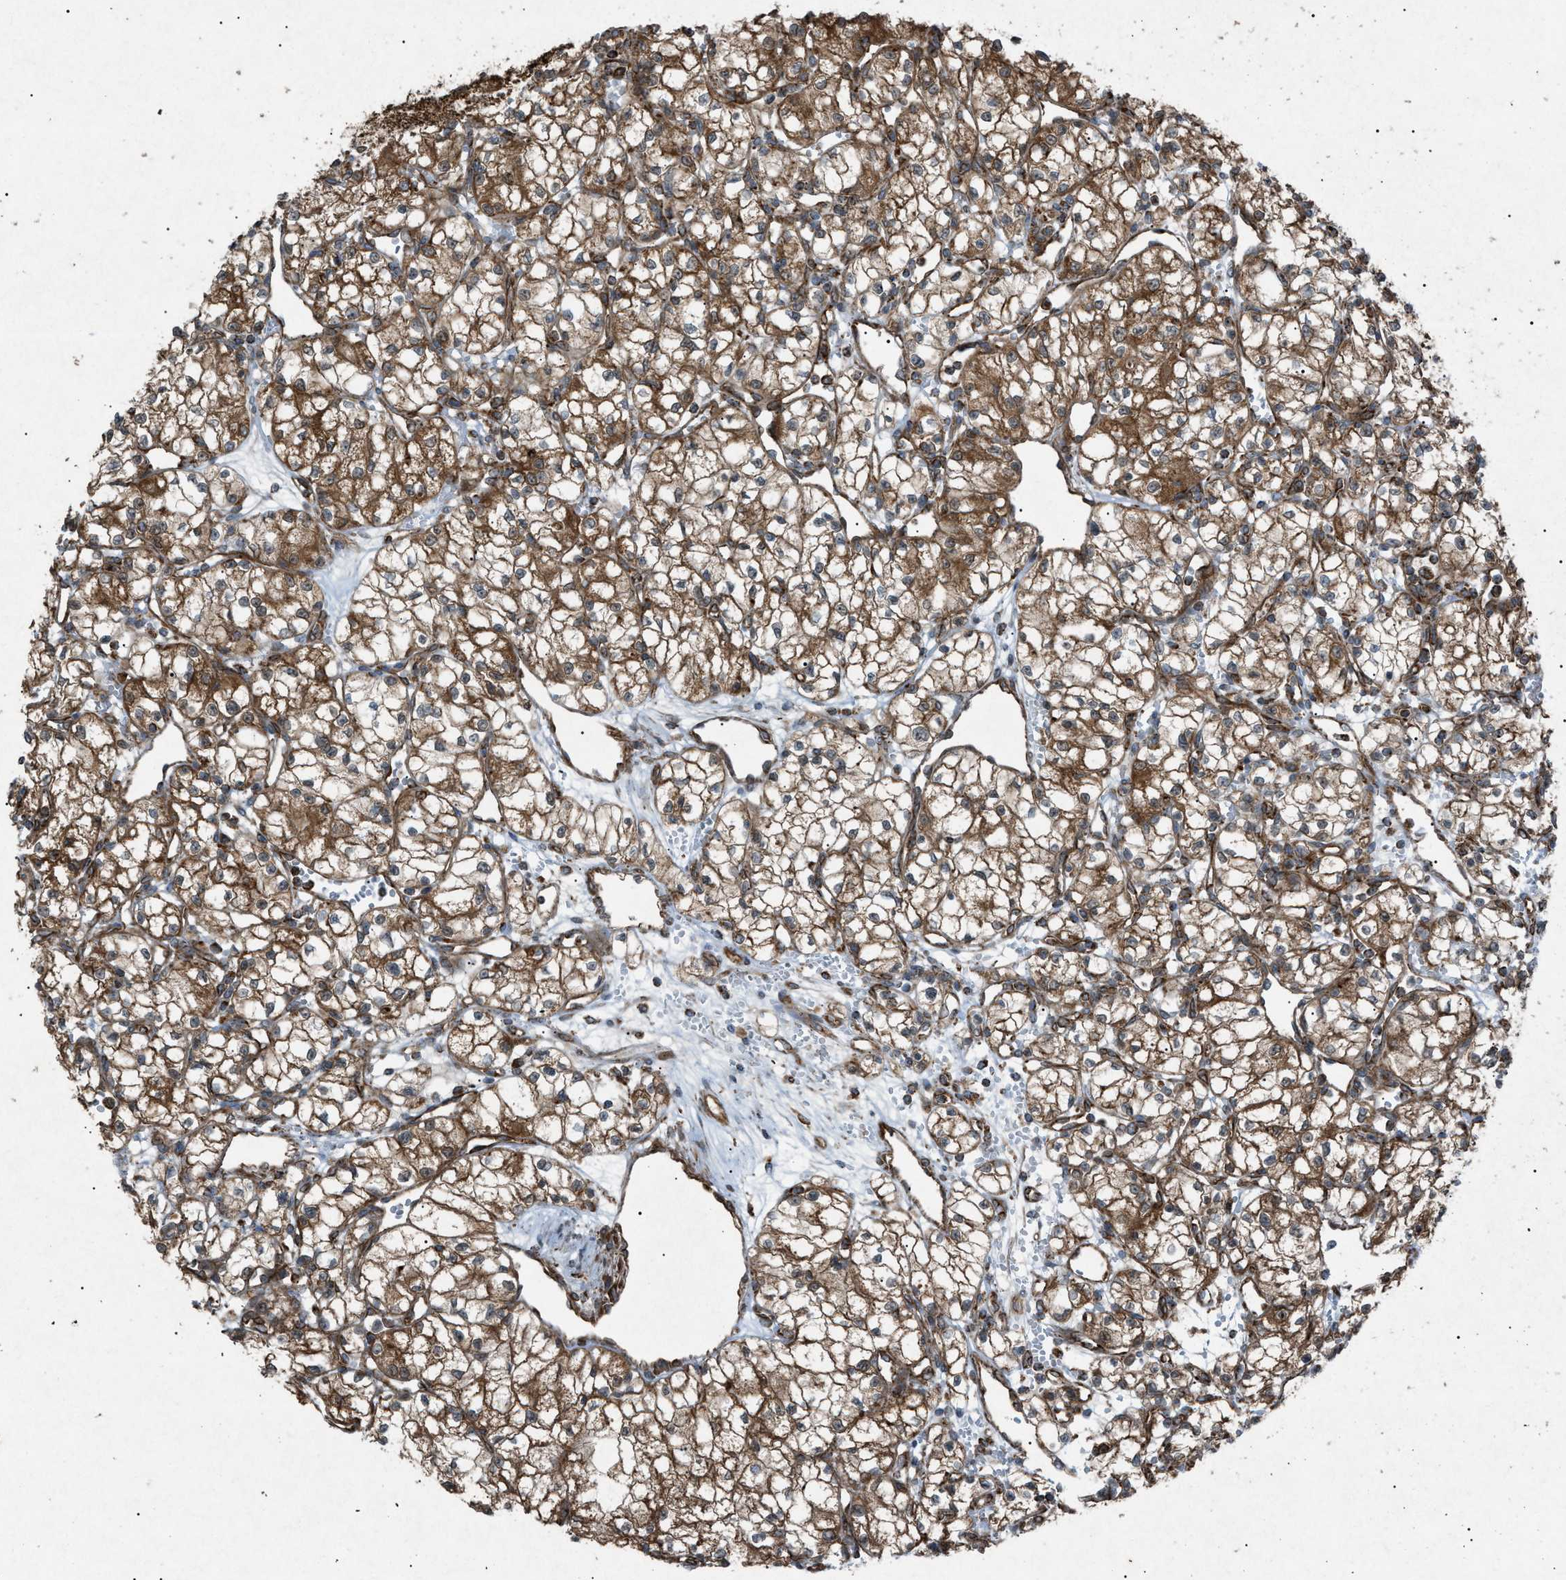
{"staining": {"intensity": "moderate", "quantity": ">75%", "location": "cytoplasmic/membranous"}, "tissue": "renal cancer", "cell_type": "Tumor cells", "image_type": "cancer", "snomed": [{"axis": "morphology", "description": "Normal tissue, NOS"}, {"axis": "morphology", "description": "Adenocarcinoma, NOS"}, {"axis": "topography", "description": "Kidney"}], "caption": "A photomicrograph of human renal cancer stained for a protein reveals moderate cytoplasmic/membranous brown staining in tumor cells.", "gene": "C1GALT1C1", "patient": {"sex": "male", "age": 59}}